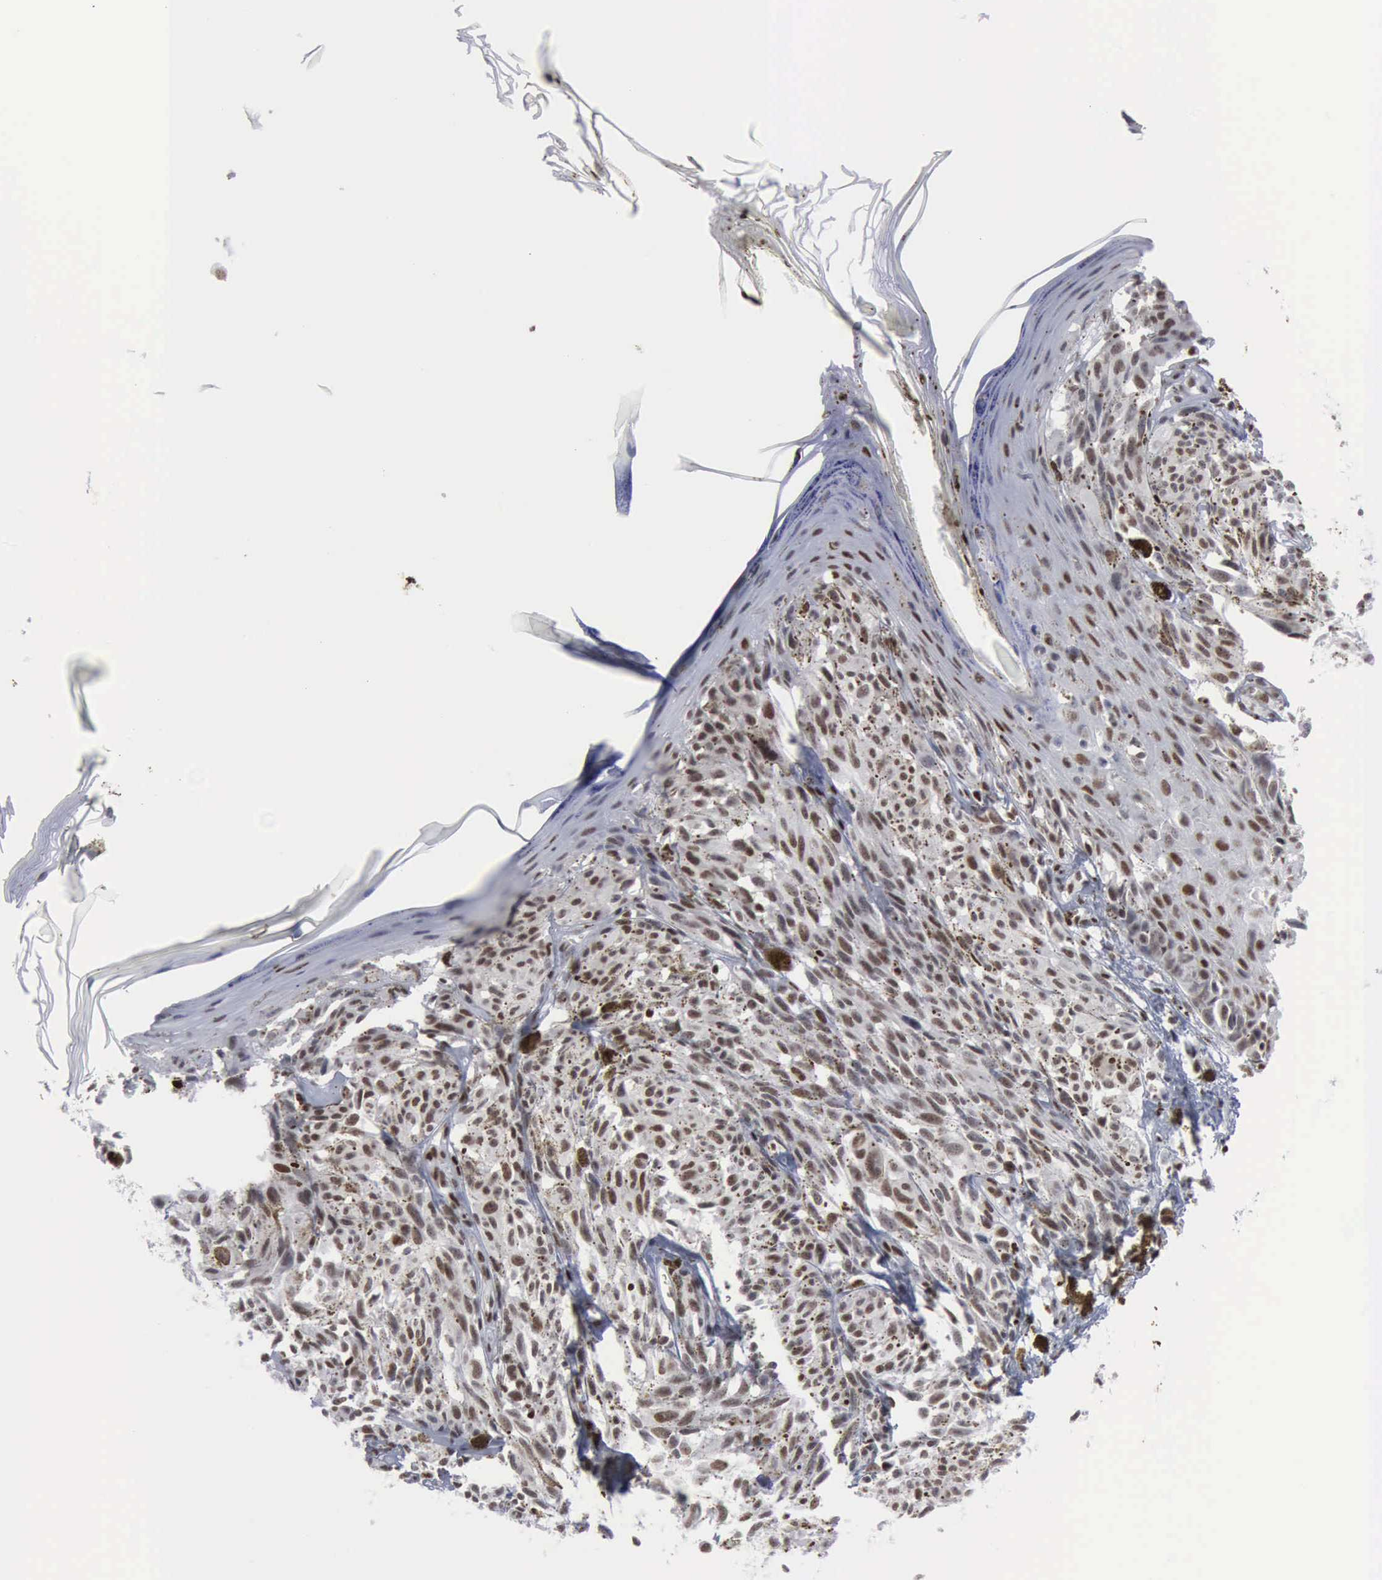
{"staining": {"intensity": "moderate", "quantity": ">75%", "location": "nuclear"}, "tissue": "melanoma", "cell_type": "Tumor cells", "image_type": "cancer", "snomed": [{"axis": "morphology", "description": "Malignant melanoma, NOS"}, {"axis": "topography", "description": "Skin"}], "caption": "This micrograph displays immunohistochemistry (IHC) staining of malignant melanoma, with medium moderate nuclear expression in about >75% of tumor cells.", "gene": "XPA", "patient": {"sex": "male", "age": 67}}